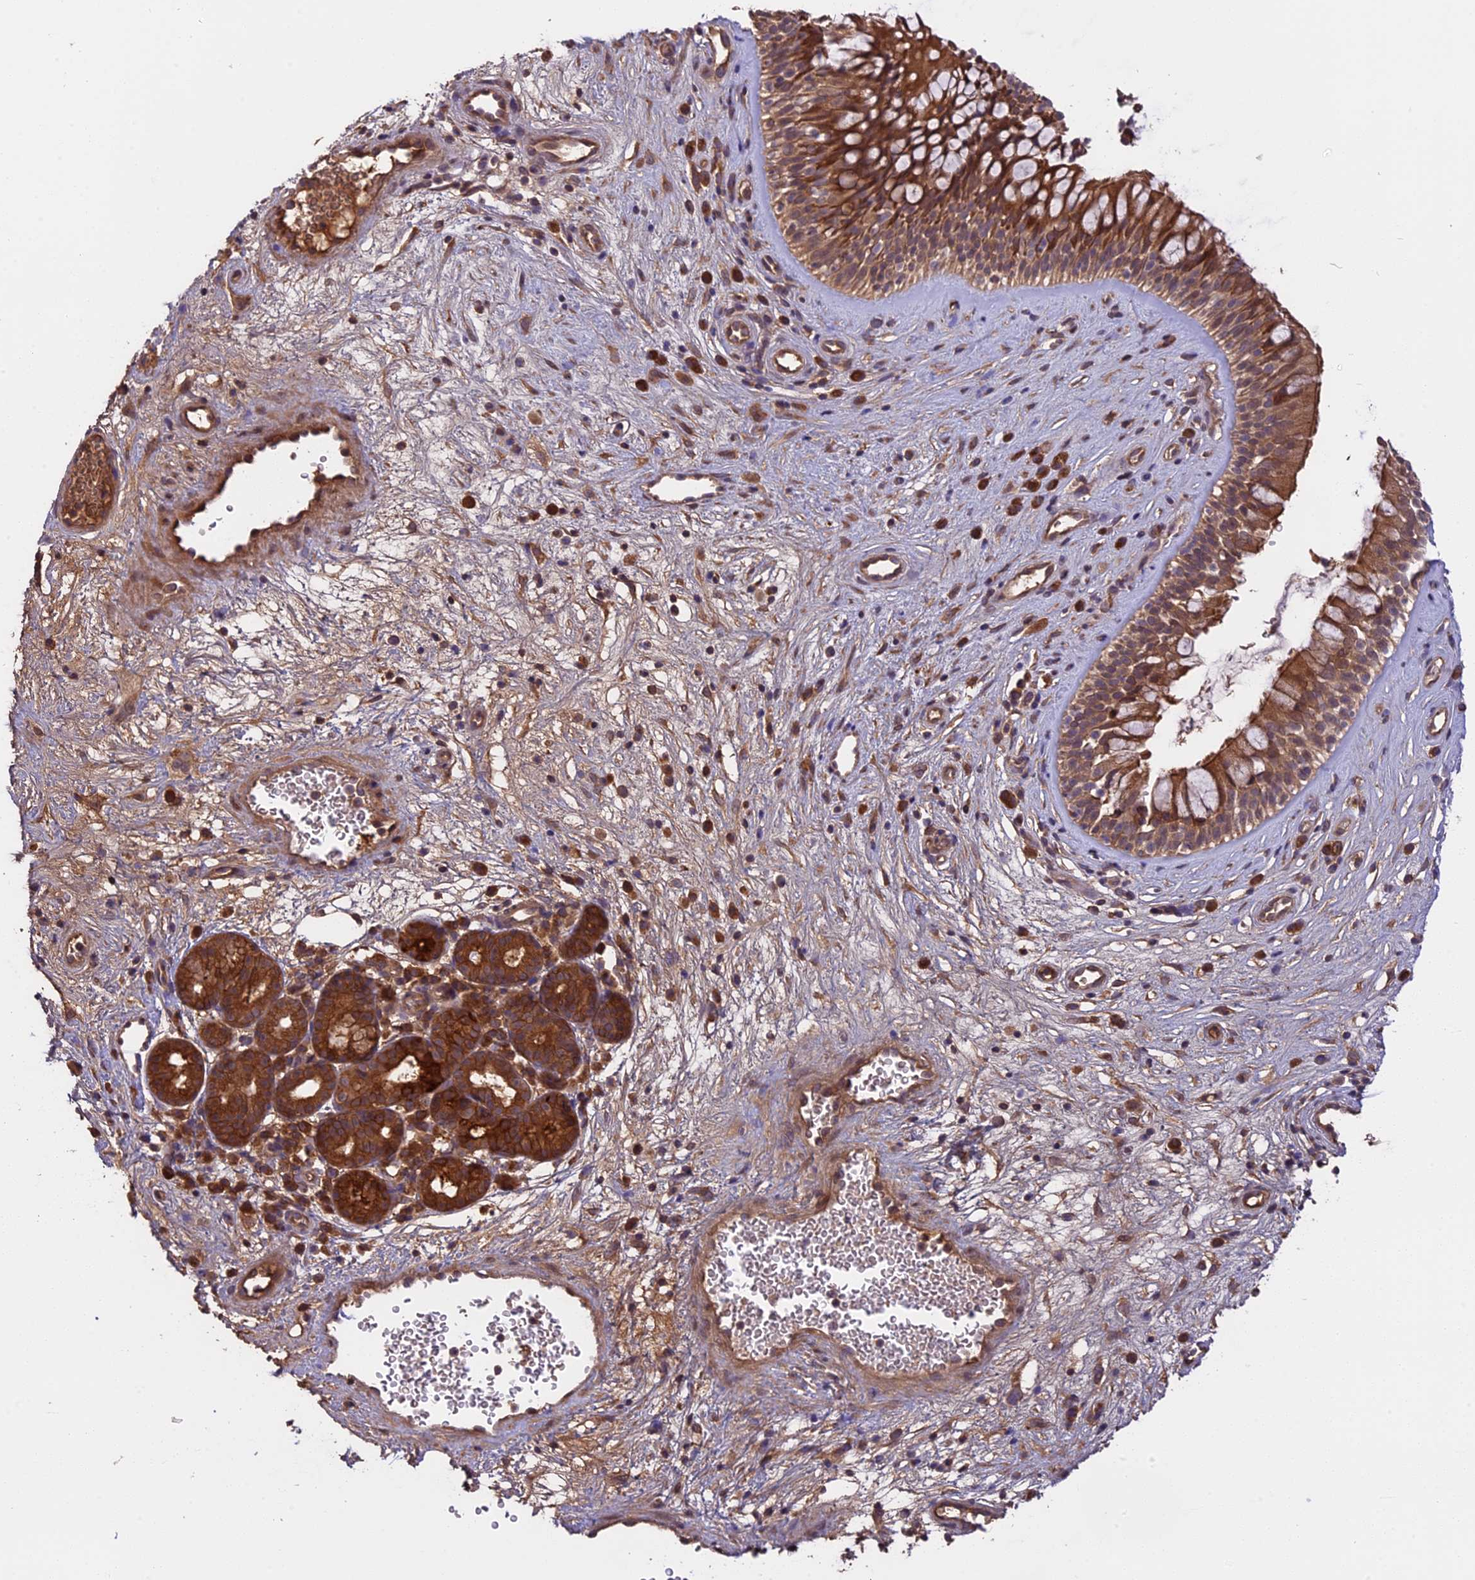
{"staining": {"intensity": "moderate", "quantity": ">75%", "location": "cytoplasmic/membranous"}, "tissue": "nasopharynx", "cell_type": "Respiratory epithelial cells", "image_type": "normal", "snomed": [{"axis": "morphology", "description": "Normal tissue, NOS"}, {"axis": "topography", "description": "Nasopharynx"}], "caption": "Immunohistochemistry of unremarkable nasopharynx demonstrates medium levels of moderate cytoplasmic/membranous expression in approximately >75% of respiratory epithelial cells. (Brightfield microscopy of DAB IHC at high magnification).", "gene": "SETD6", "patient": {"sex": "male", "age": 32}}